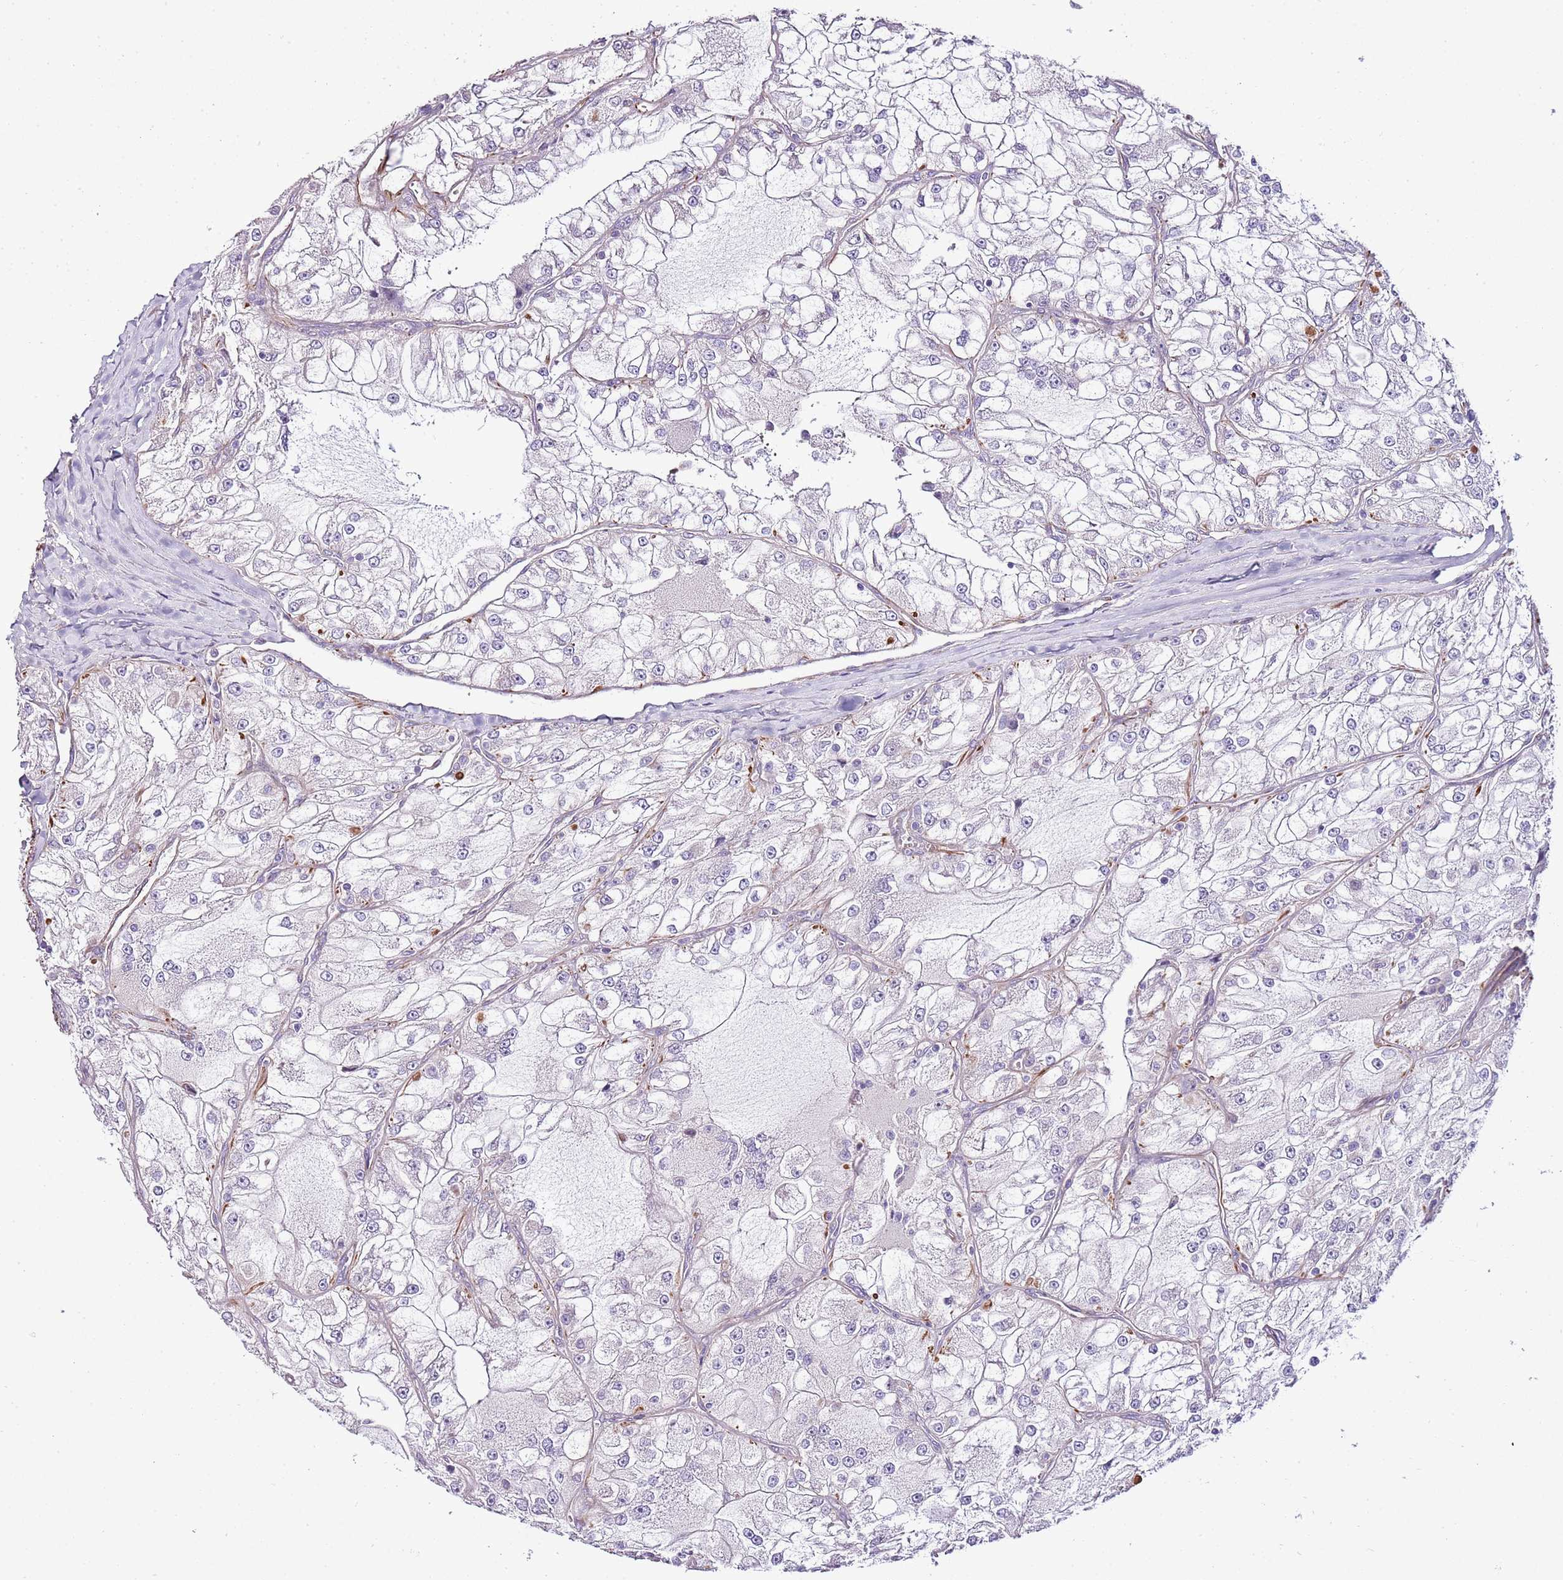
{"staining": {"intensity": "negative", "quantity": "none", "location": "none"}, "tissue": "renal cancer", "cell_type": "Tumor cells", "image_type": "cancer", "snomed": [{"axis": "morphology", "description": "Adenocarcinoma, NOS"}, {"axis": "topography", "description": "Kidney"}], "caption": "Immunohistochemistry photomicrograph of neoplastic tissue: renal cancer stained with DAB exhibits no significant protein positivity in tumor cells.", "gene": "ZNF786", "patient": {"sex": "female", "age": 72}}